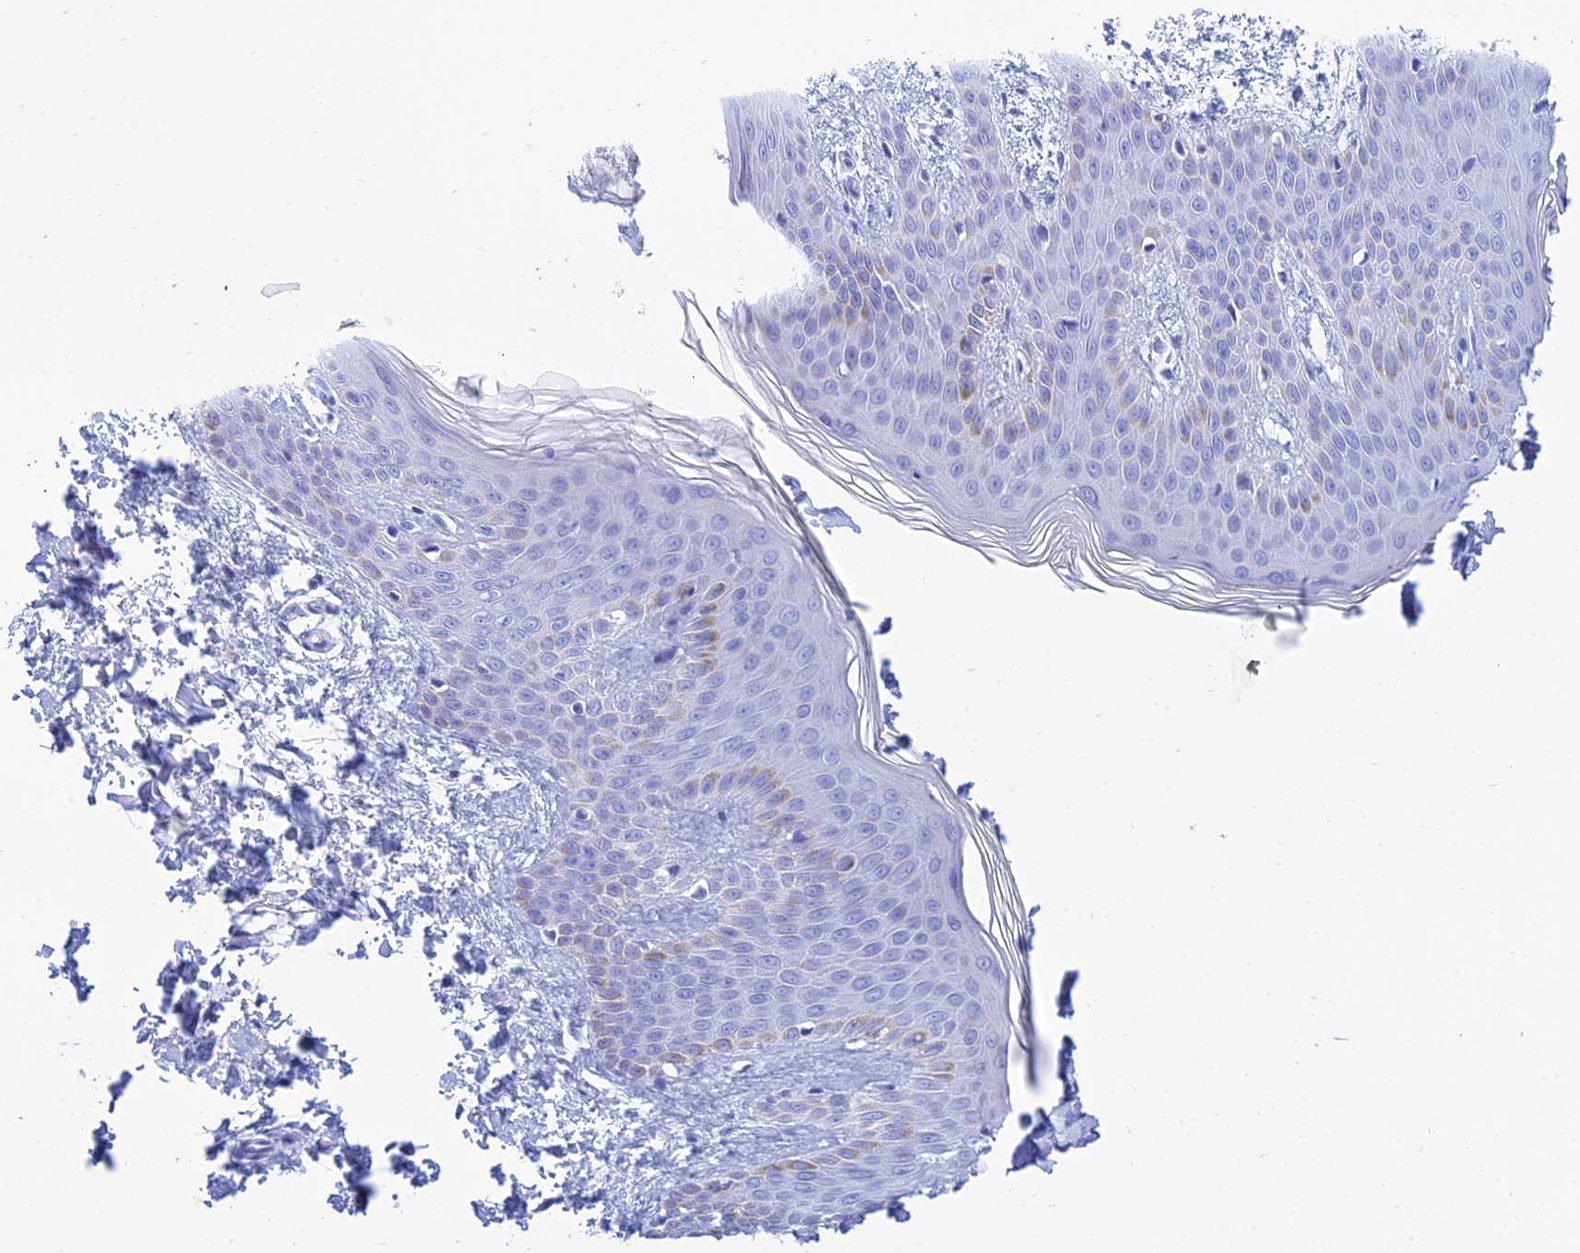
{"staining": {"intensity": "negative", "quantity": "none", "location": "none"}, "tissue": "skin", "cell_type": "Fibroblasts", "image_type": "normal", "snomed": [{"axis": "morphology", "description": "Normal tissue, NOS"}, {"axis": "topography", "description": "Skin"}], "caption": "The histopathology image reveals no significant positivity in fibroblasts of skin.", "gene": "PATE4", "patient": {"sex": "male", "age": 36}}